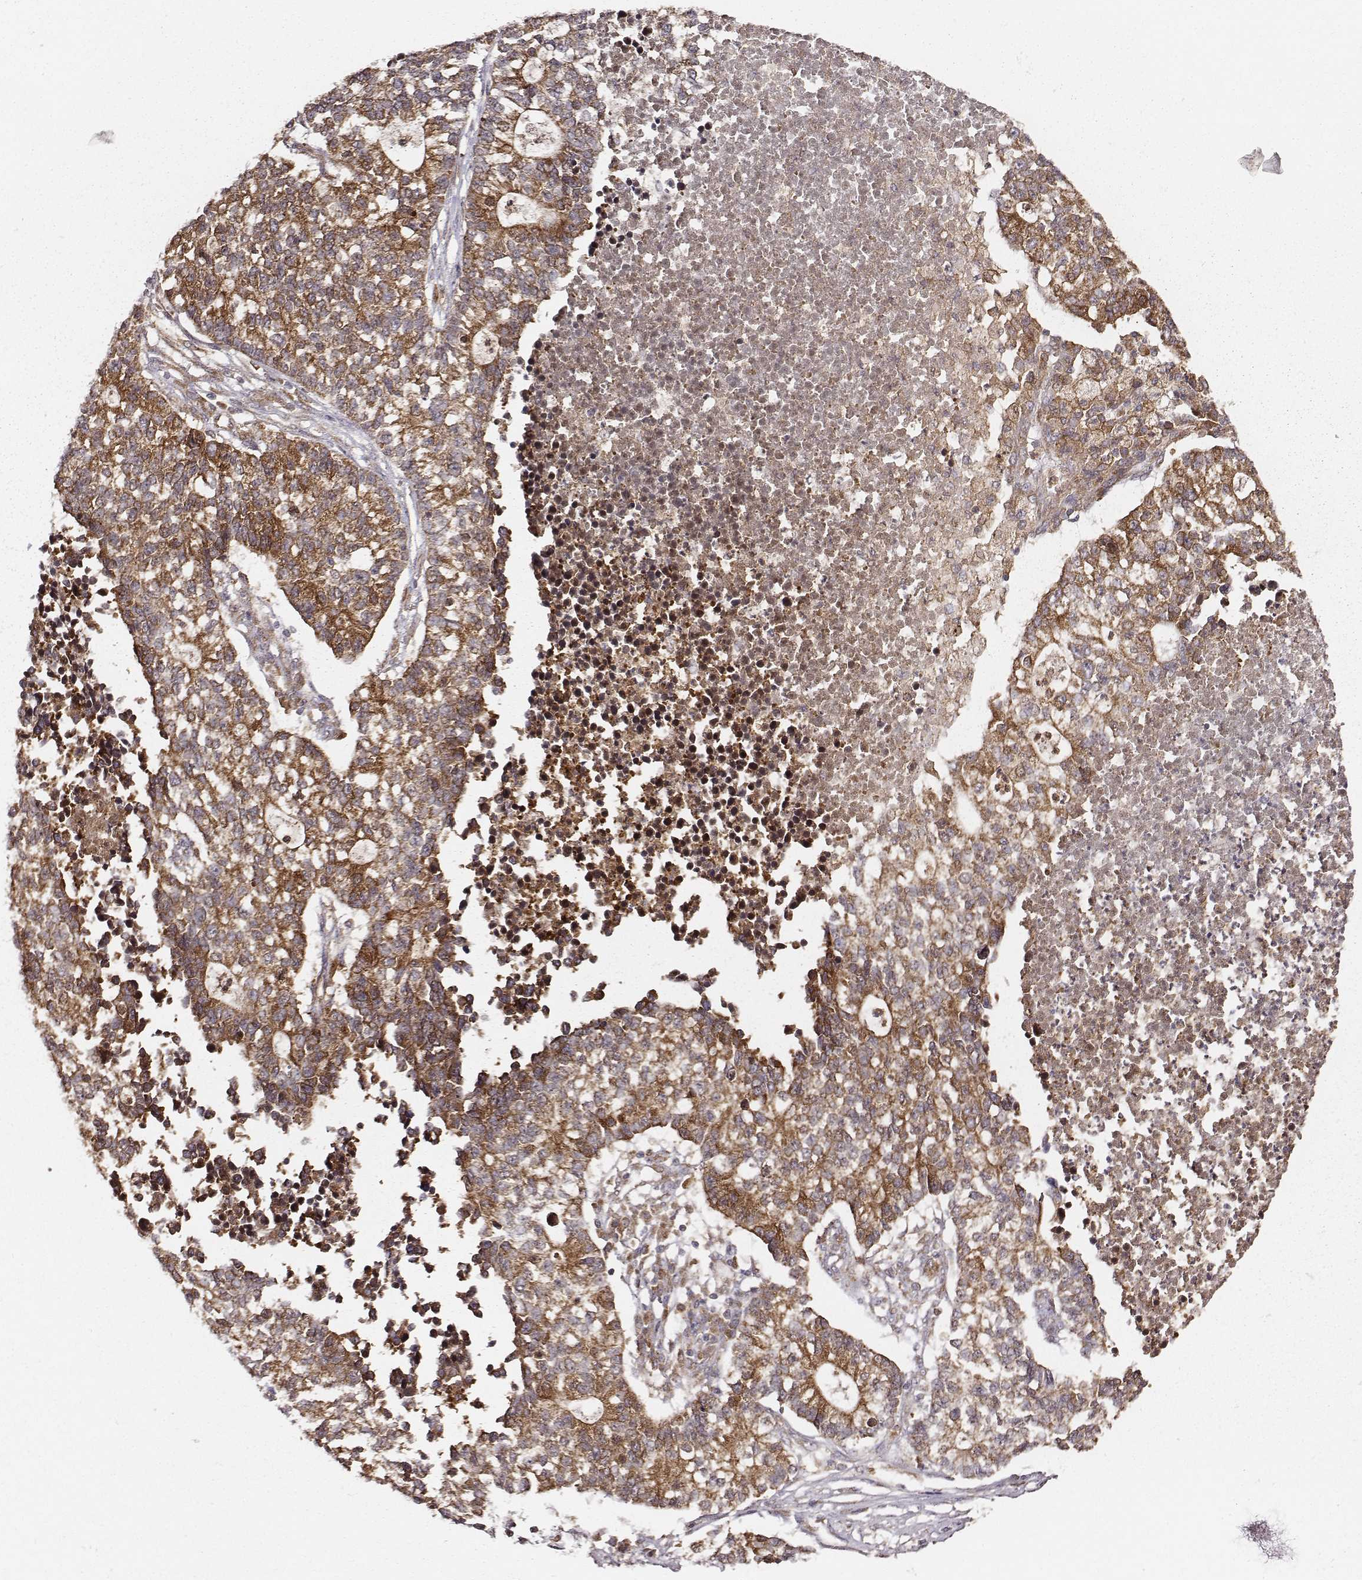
{"staining": {"intensity": "strong", "quantity": ">75%", "location": "cytoplasmic/membranous"}, "tissue": "lung cancer", "cell_type": "Tumor cells", "image_type": "cancer", "snomed": [{"axis": "morphology", "description": "Adenocarcinoma, NOS"}, {"axis": "topography", "description": "Lung"}], "caption": "Protein expression analysis of lung cancer (adenocarcinoma) exhibits strong cytoplasmic/membranous expression in about >75% of tumor cells.", "gene": "VPS26A", "patient": {"sex": "male", "age": 57}}